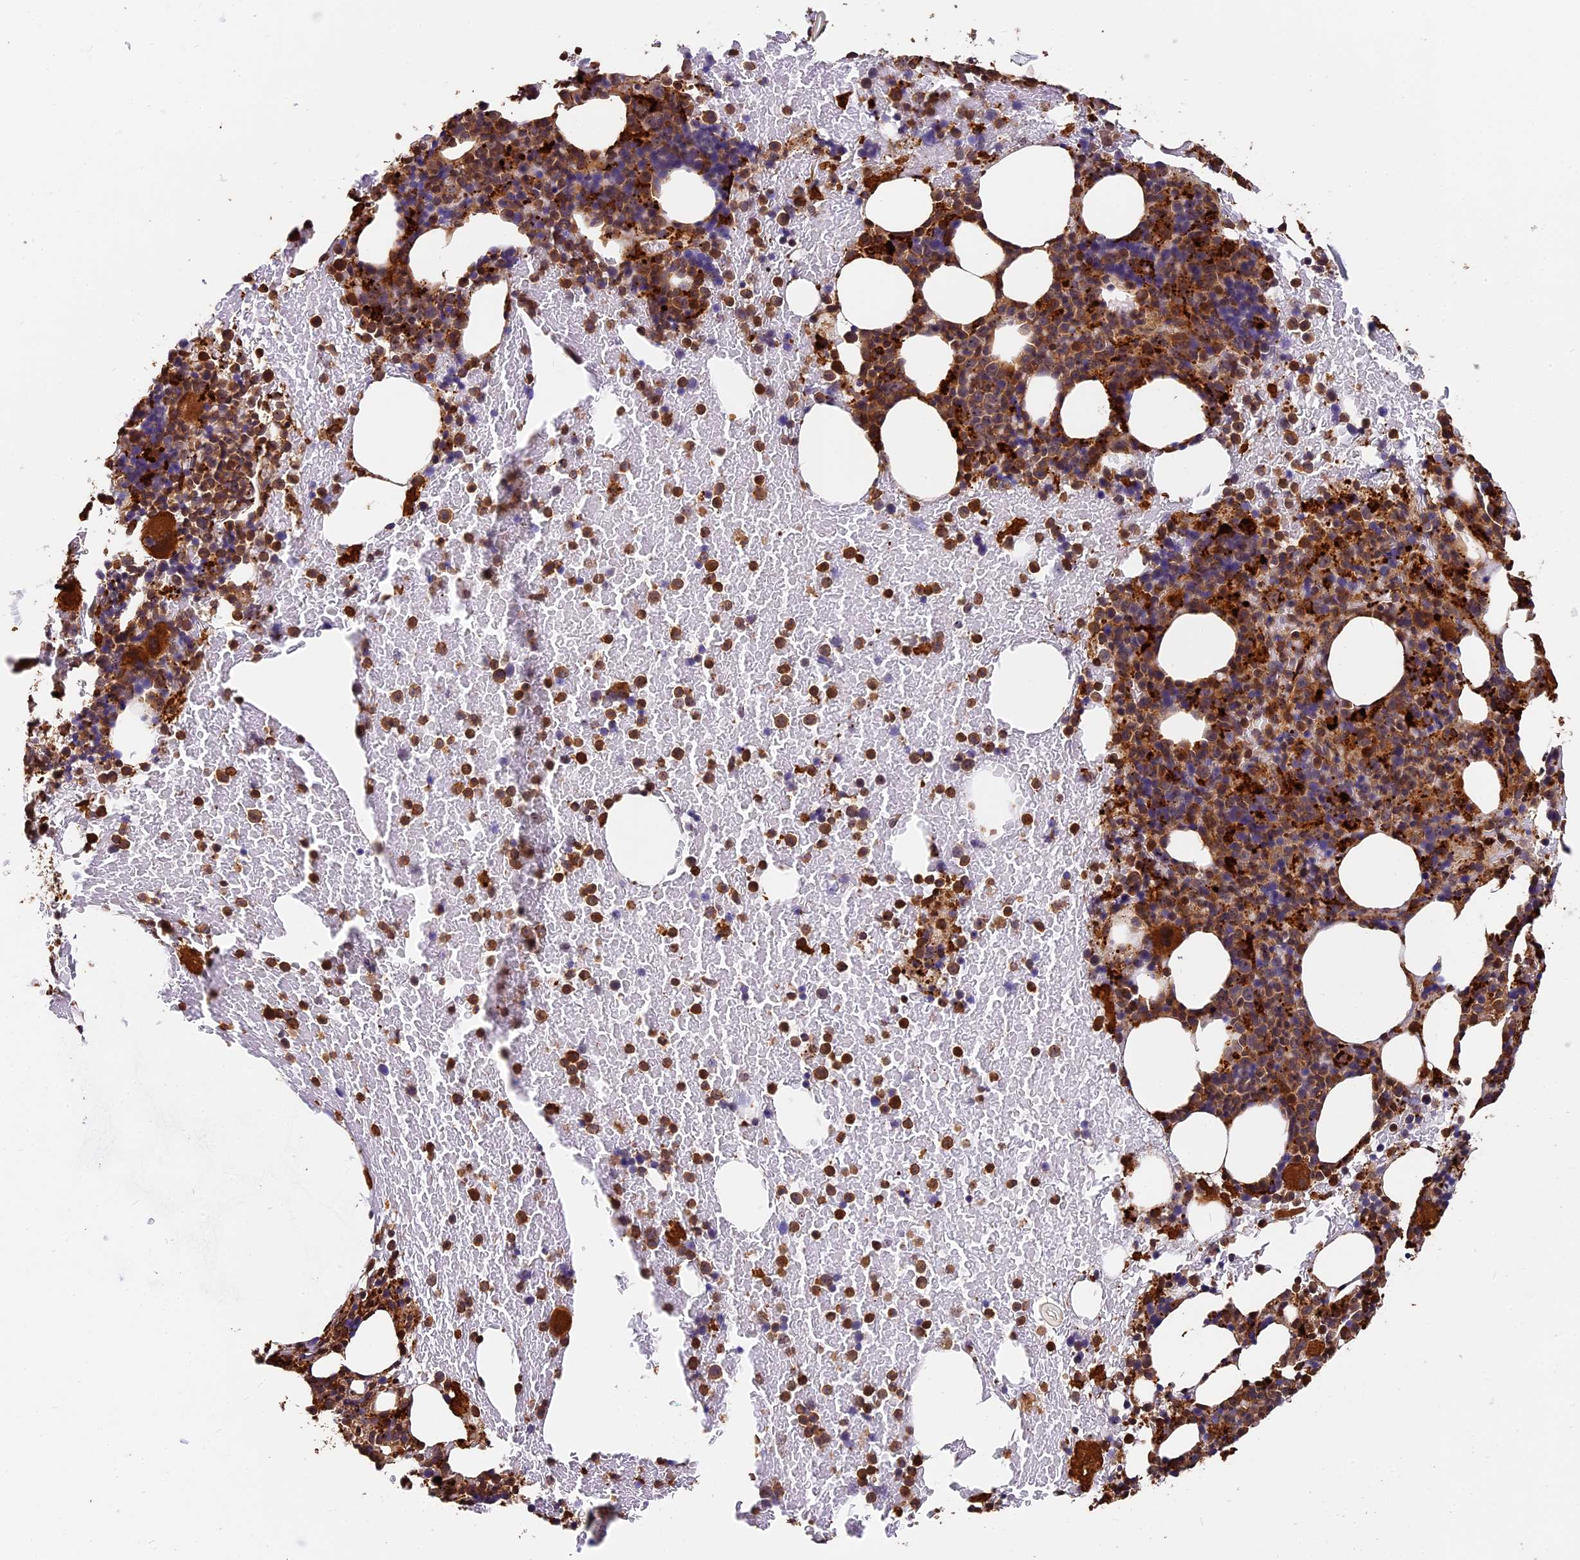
{"staining": {"intensity": "strong", "quantity": ">75%", "location": "cytoplasmic/membranous"}, "tissue": "bone marrow", "cell_type": "Hematopoietic cells", "image_type": "normal", "snomed": [{"axis": "morphology", "description": "Normal tissue, NOS"}, {"axis": "topography", "description": "Bone marrow"}], "caption": "A micrograph of human bone marrow stained for a protein demonstrates strong cytoplasmic/membranous brown staining in hematopoietic cells.", "gene": "MMP15", "patient": {"sex": "male", "age": 74}}